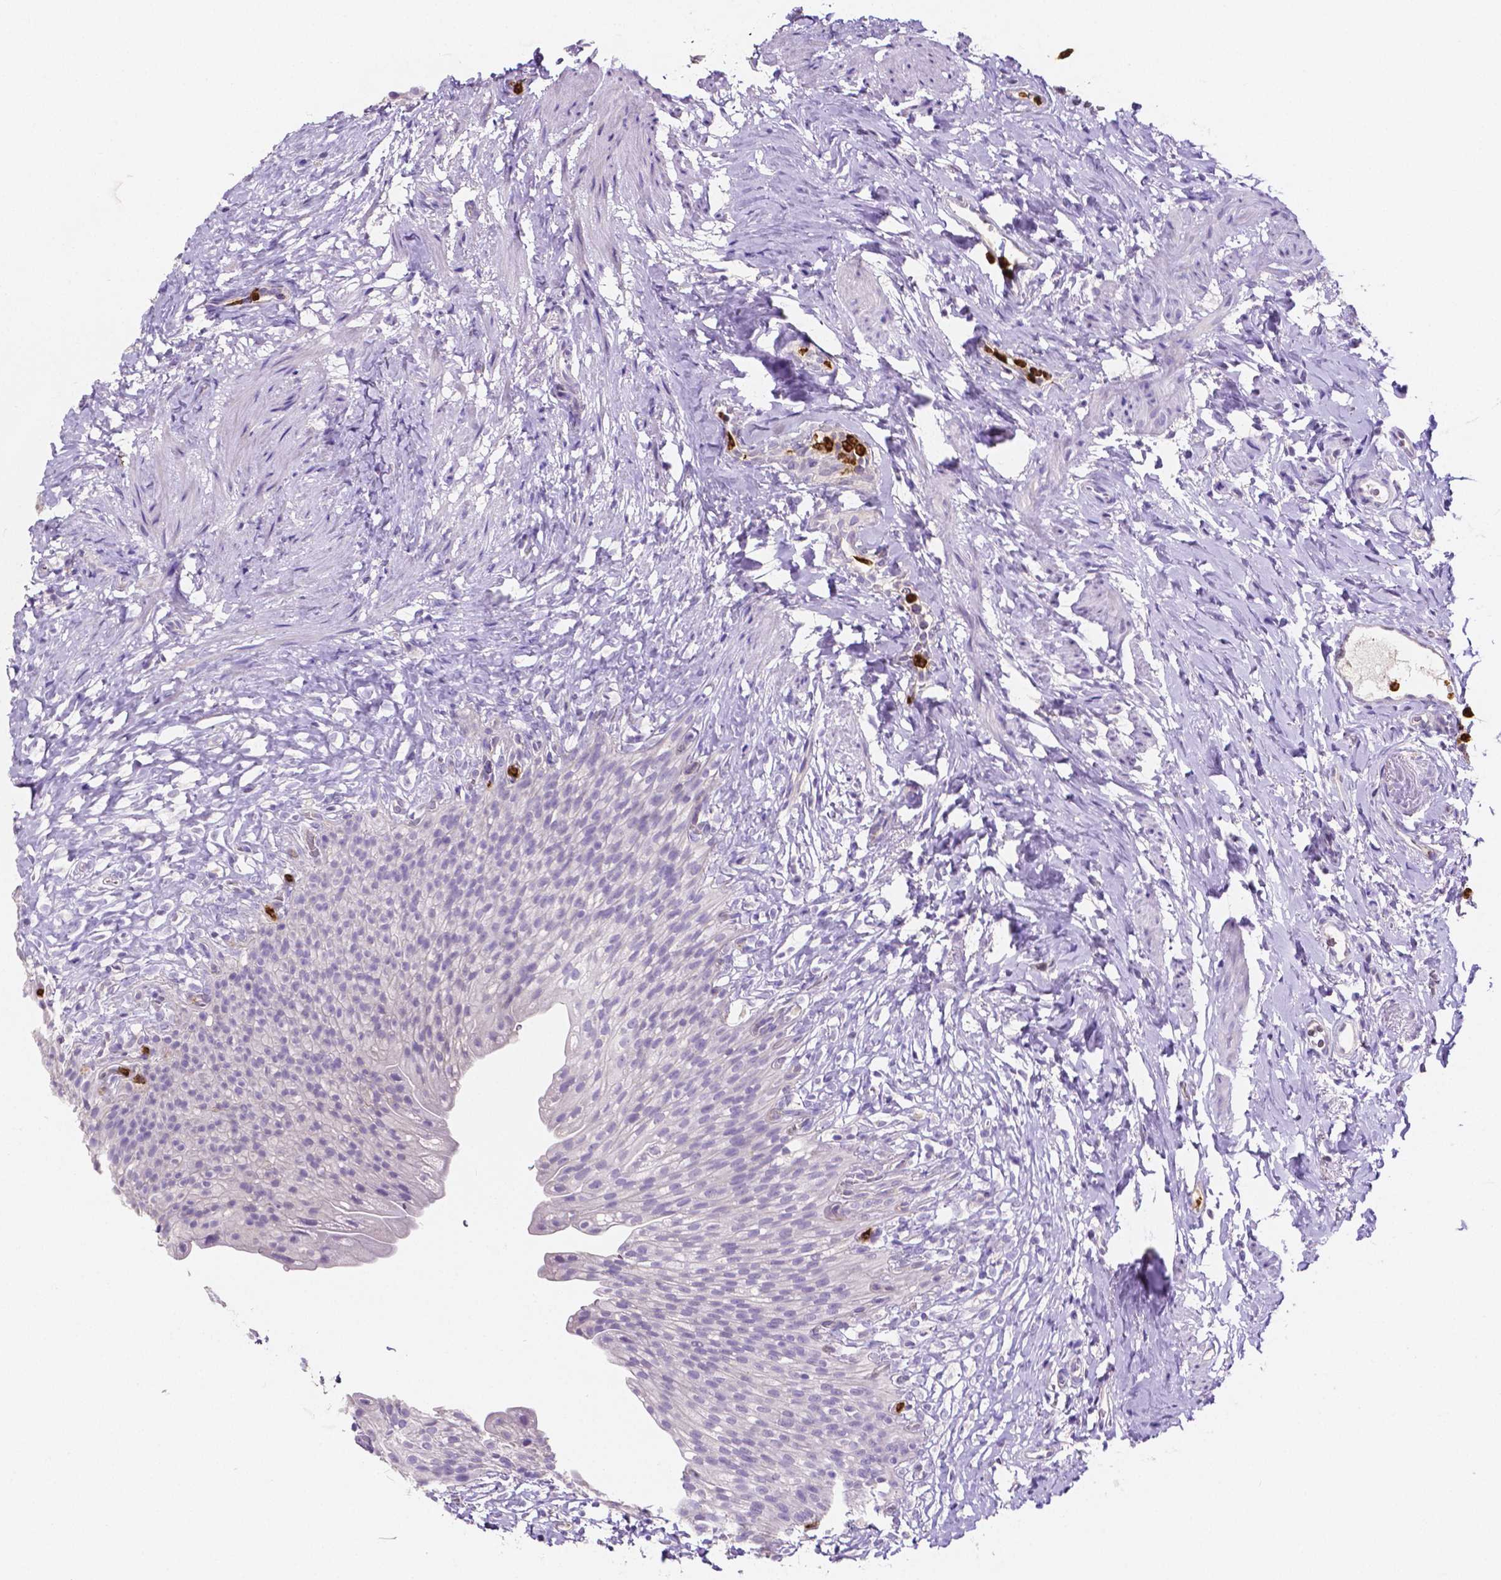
{"staining": {"intensity": "negative", "quantity": "none", "location": "none"}, "tissue": "urinary bladder", "cell_type": "Urothelial cells", "image_type": "normal", "snomed": [{"axis": "morphology", "description": "Normal tissue, NOS"}, {"axis": "topography", "description": "Urinary bladder"}, {"axis": "topography", "description": "Prostate"}], "caption": "IHC micrograph of benign human urinary bladder stained for a protein (brown), which demonstrates no positivity in urothelial cells. (IHC, brightfield microscopy, high magnification).", "gene": "MMP9", "patient": {"sex": "male", "age": 76}}